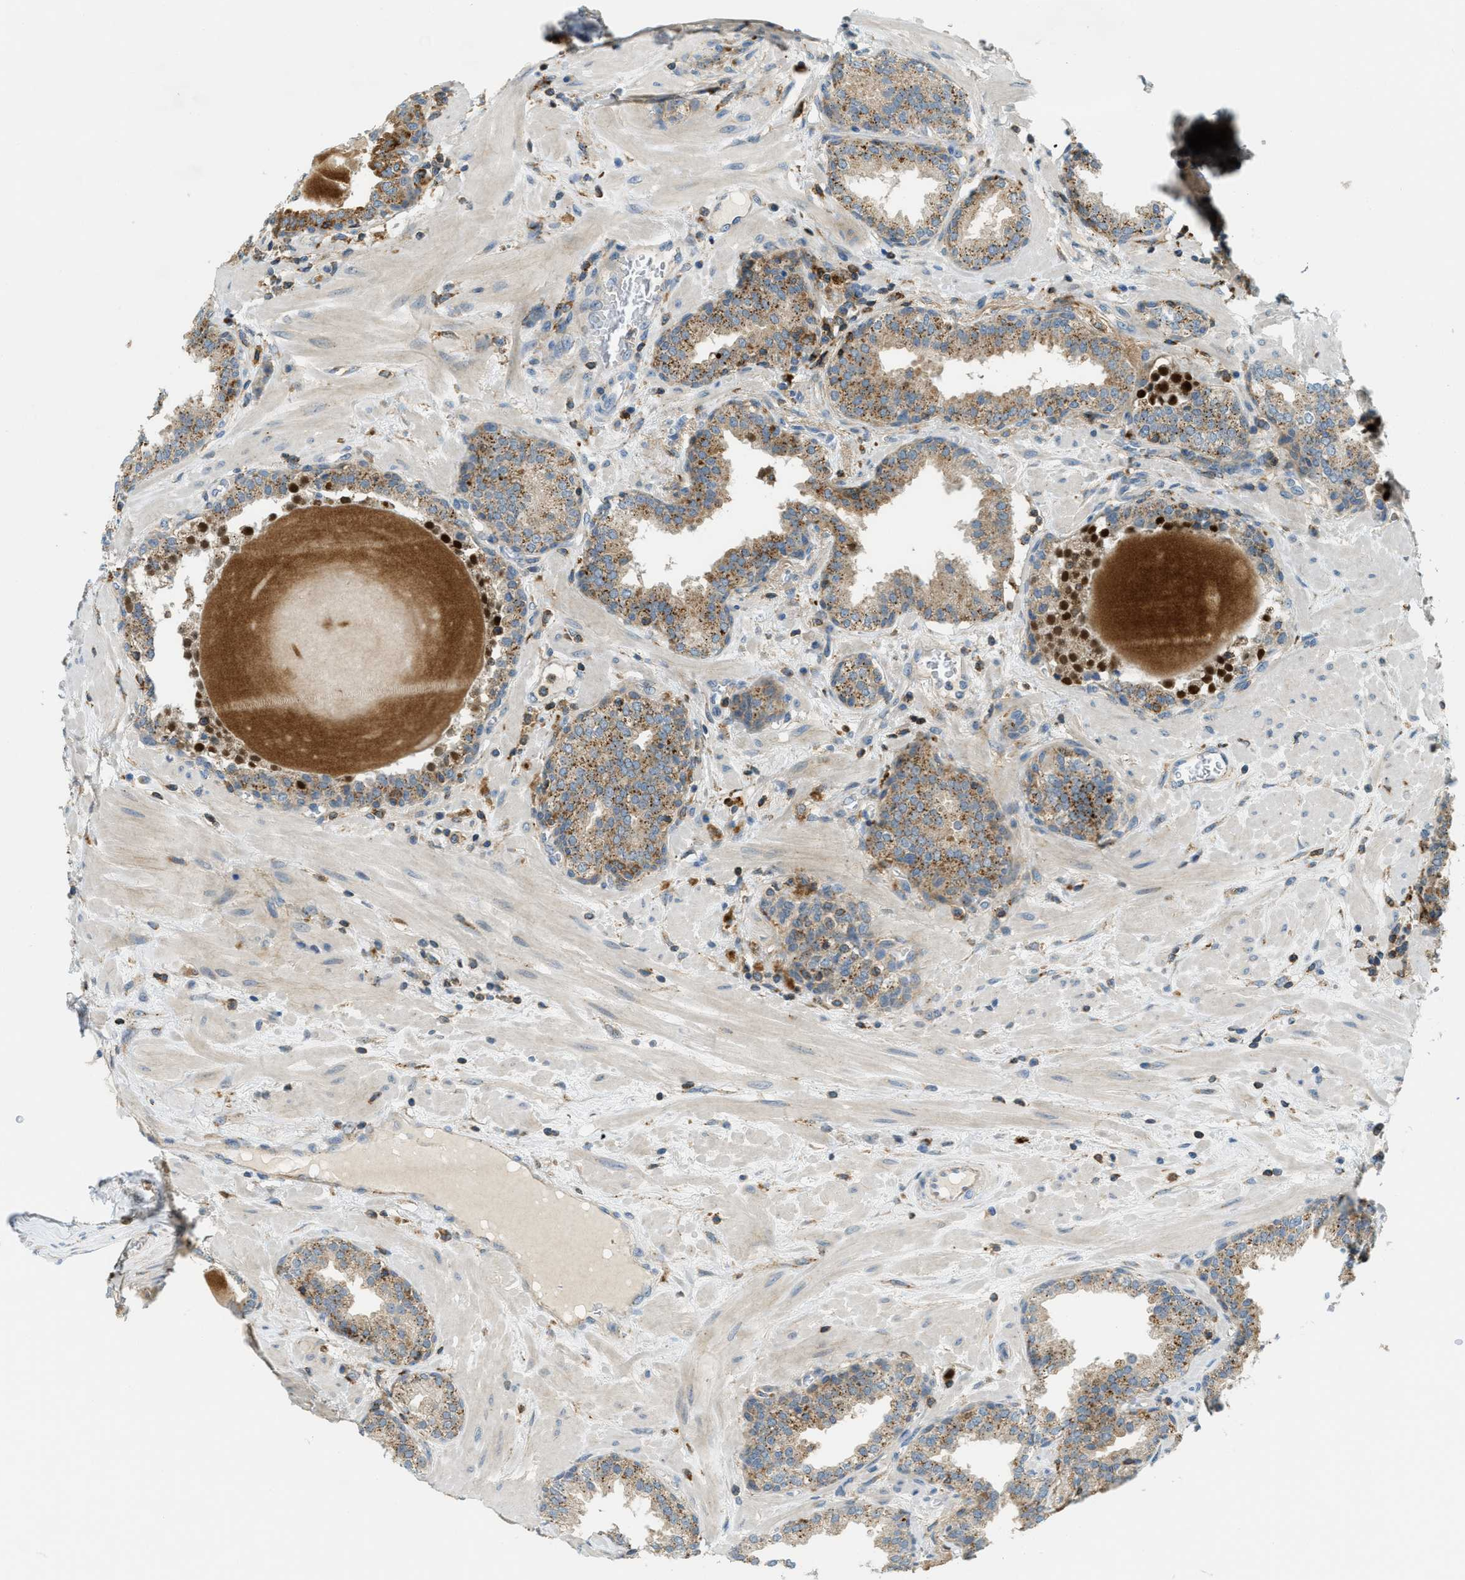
{"staining": {"intensity": "moderate", "quantity": ">75%", "location": "cytoplasmic/membranous"}, "tissue": "prostate", "cell_type": "Glandular cells", "image_type": "normal", "snomed": [{"axis": "morphology", "description": "Normal tissue, NOS"}, {"axis": "topography", "description": "Prostate"}], "caption": "Protein staining exhibits moderate cytoplasmic/membranous expression in about >75% of glandular cells in normal prostate. (DAB (3,3'-diaminobenzidine) IHC, brown staining for protein, blue staining for nuclei).", "gene": "PLBD2", "patient": {"sex": "male", "age": 51}}